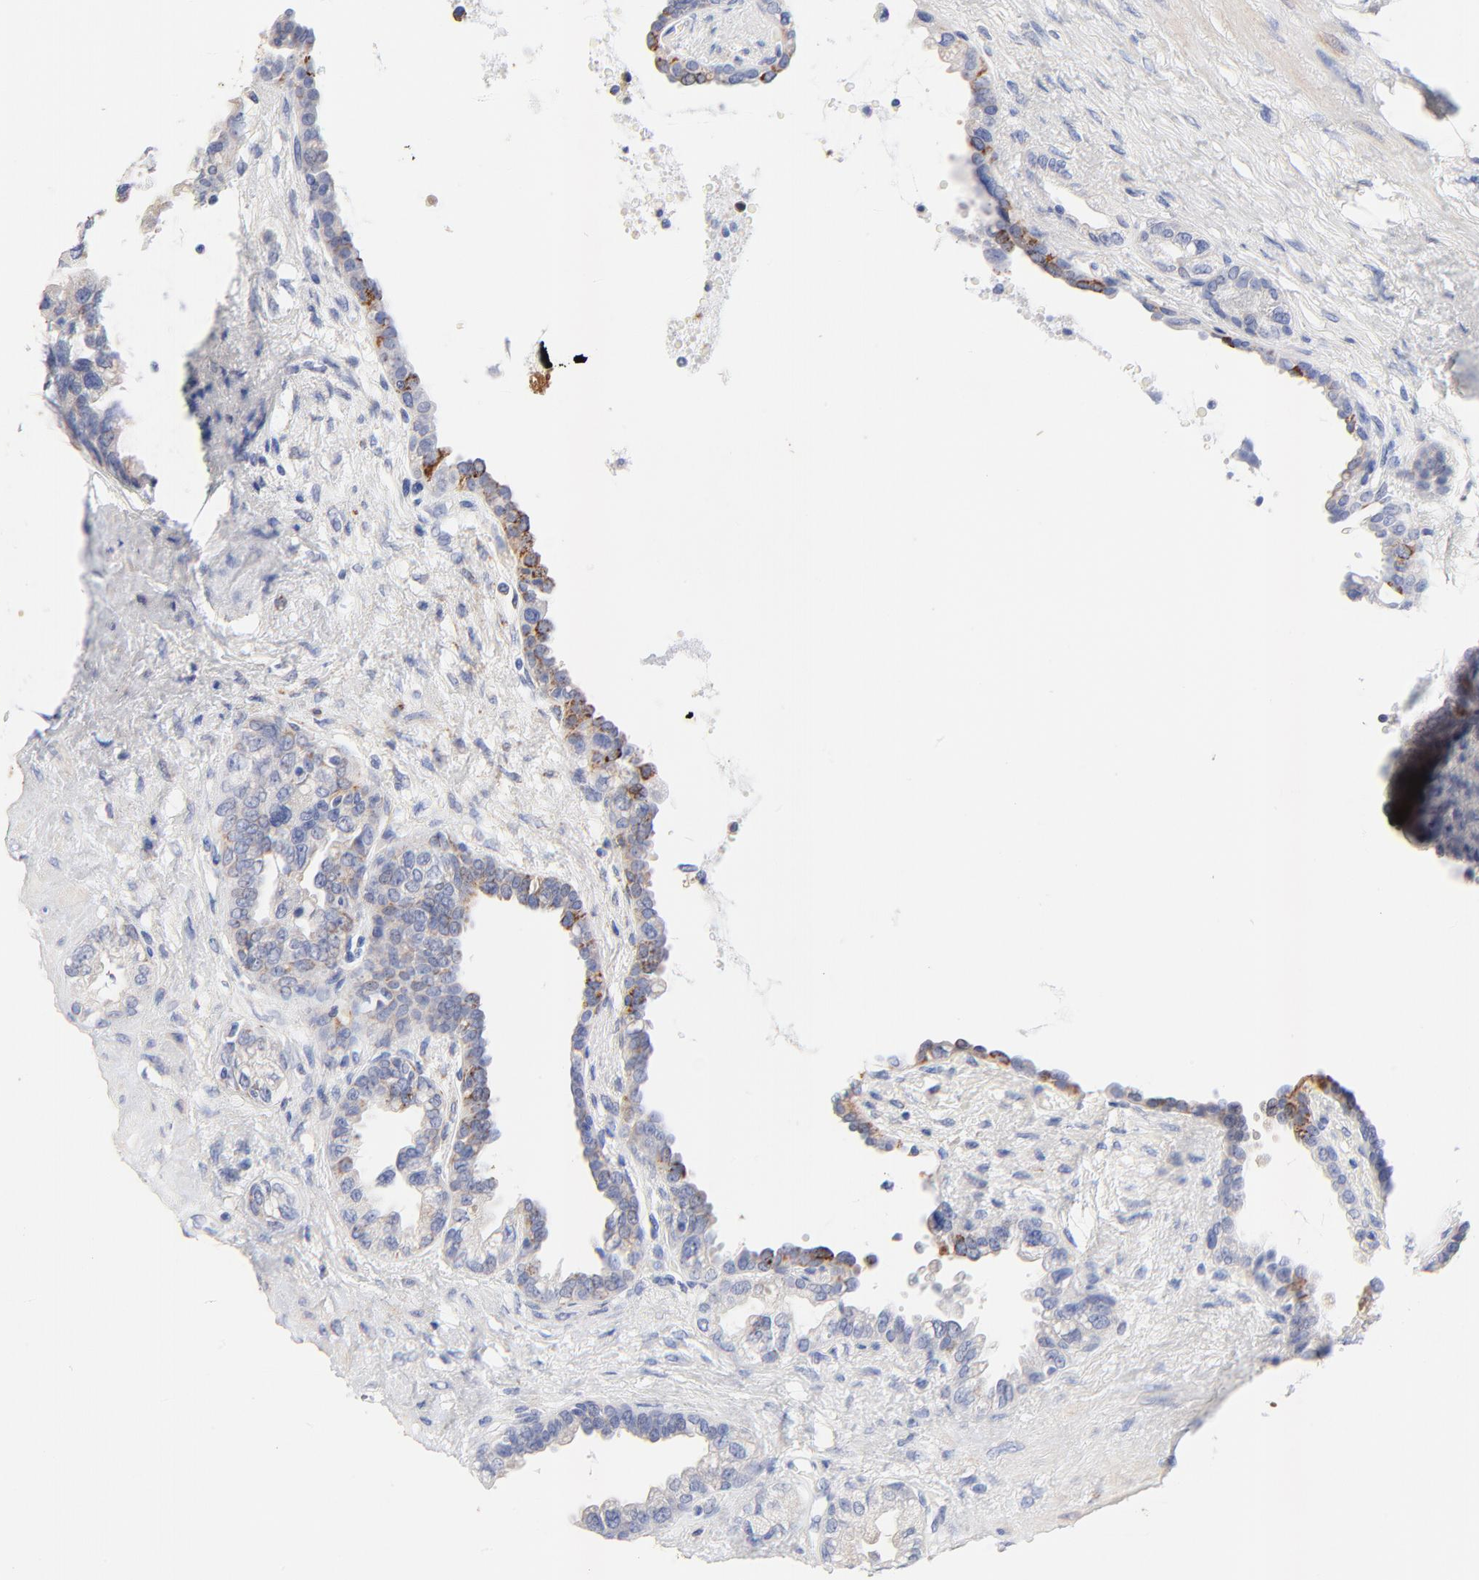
{"staining": {"intensity": "moderate", "quantity": "25%-75%", "location": "cytoplasmic/membranous"}, "tissue": "seminal vesicle", "cell_type": "Glandular cells", "image_type": "normal", "snomed": [{"axis": "morphology", "description": "Normal tissue, NOS"}, {"axis": "topography", "description": "Seminal veicle"}], "caption": "Immunohistochemistry (IHC) of unremarkable human seminal vesicle displays medium levels of moderate cytoplasmic/membranous staining in approximately 25%-75% of glandular cells. Ihc stains the protein of interest in brown and the nuclei are stained blue.", "gene": "FBXO10", "patient": {"sex": "male", "age": 61}}